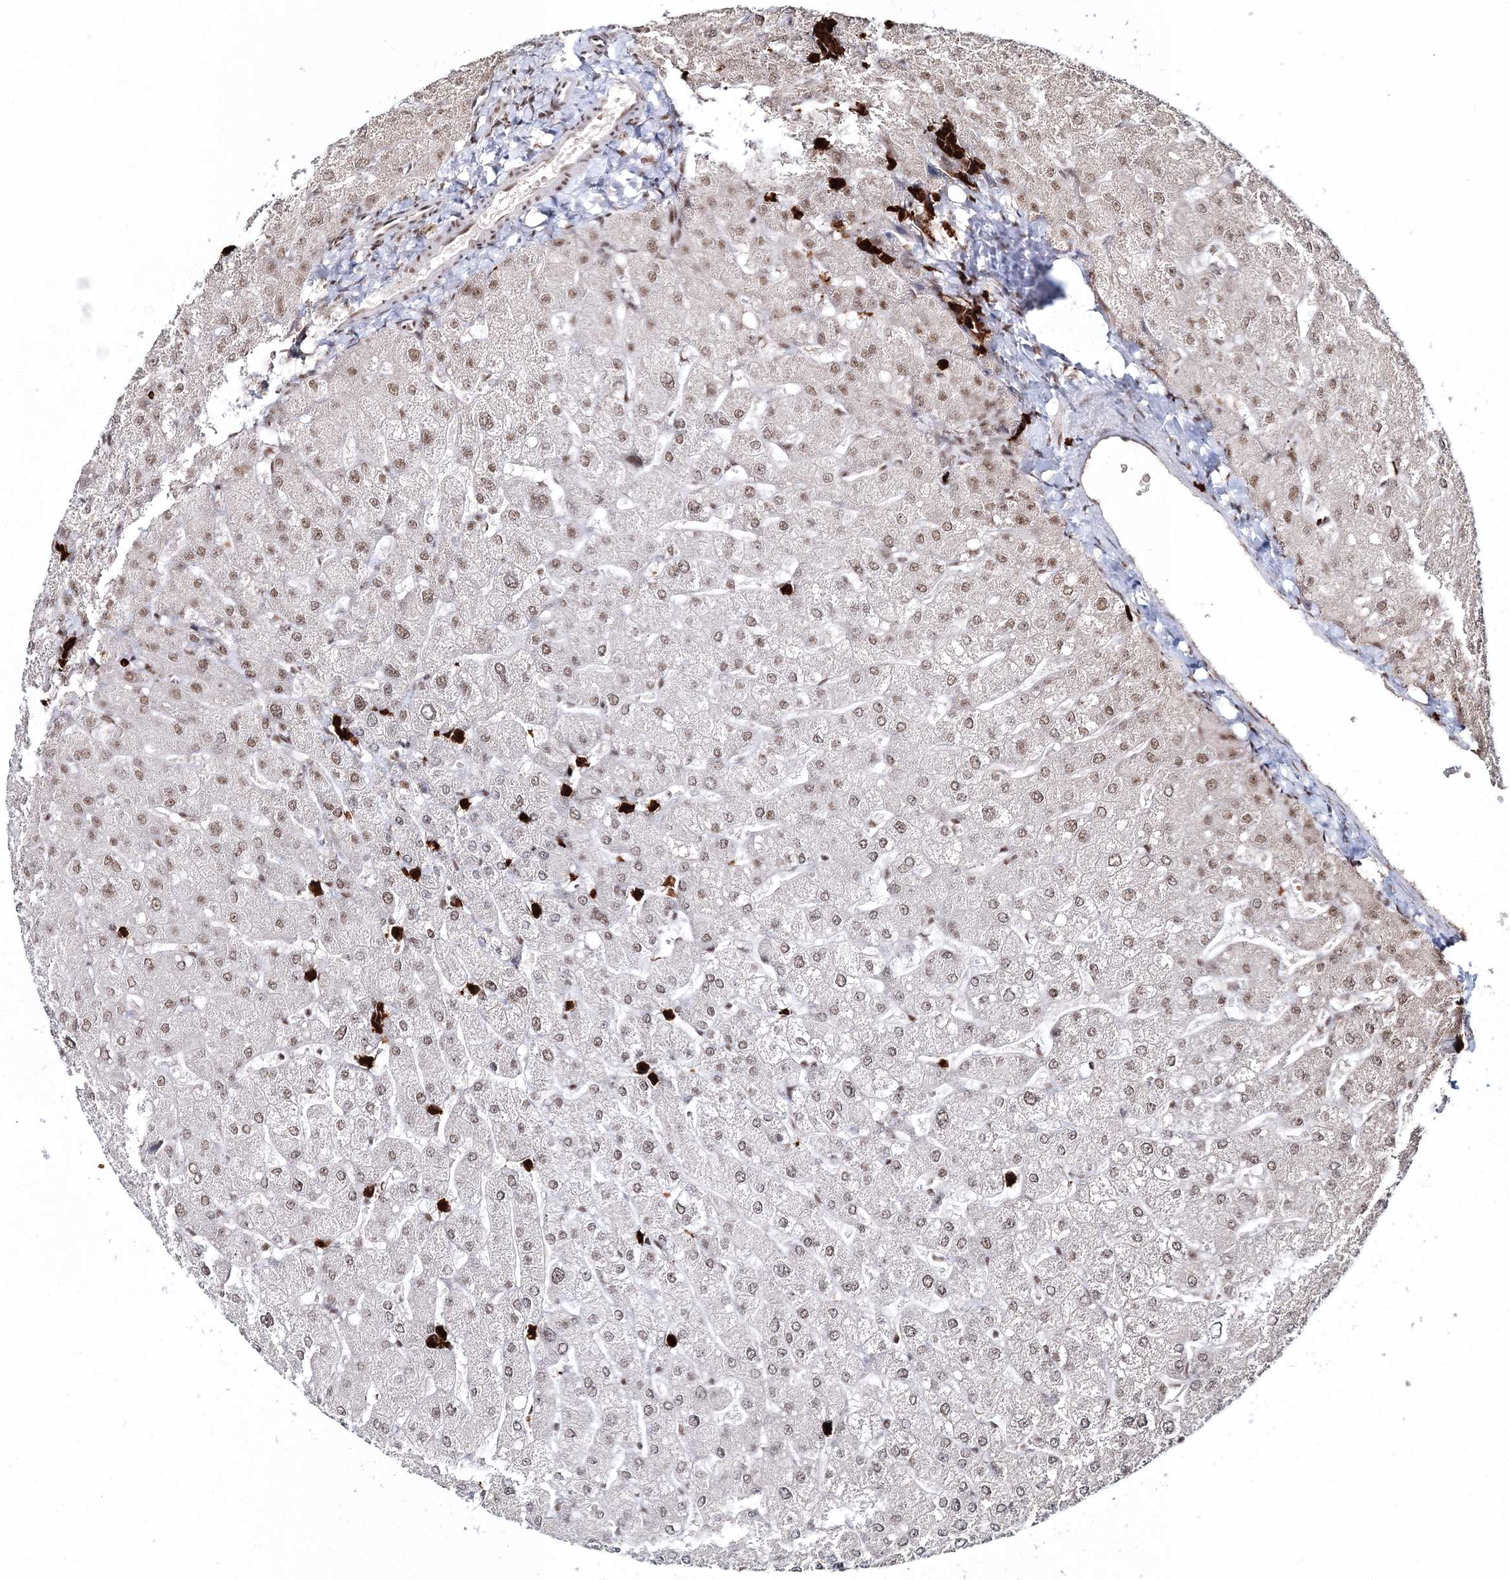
{"staining": {"intensity": "moderate", "quantity": ">75%", "location": "nuclear"}, "tissue": "liver", "cell_type": "Cholangiocytes", "image_type": "normal", "snomed": [{"axis": "morphology", "description": "Normal tissue, NOS"}, {"axis": "topography", "description": "Liver"}], "caption": "Moderate nuclear expression is present in approximately >75% of cholangiocytes in unremarkable liver. The protein of interest is stained brown, and the nuclei are stained in blue (DAB (3,3'-diaminobenzidine) IHC with brightfield microscopy, high magnification).", "gene": "ENSG00000290315", "patient": {"sex": "male", "age": 55}}